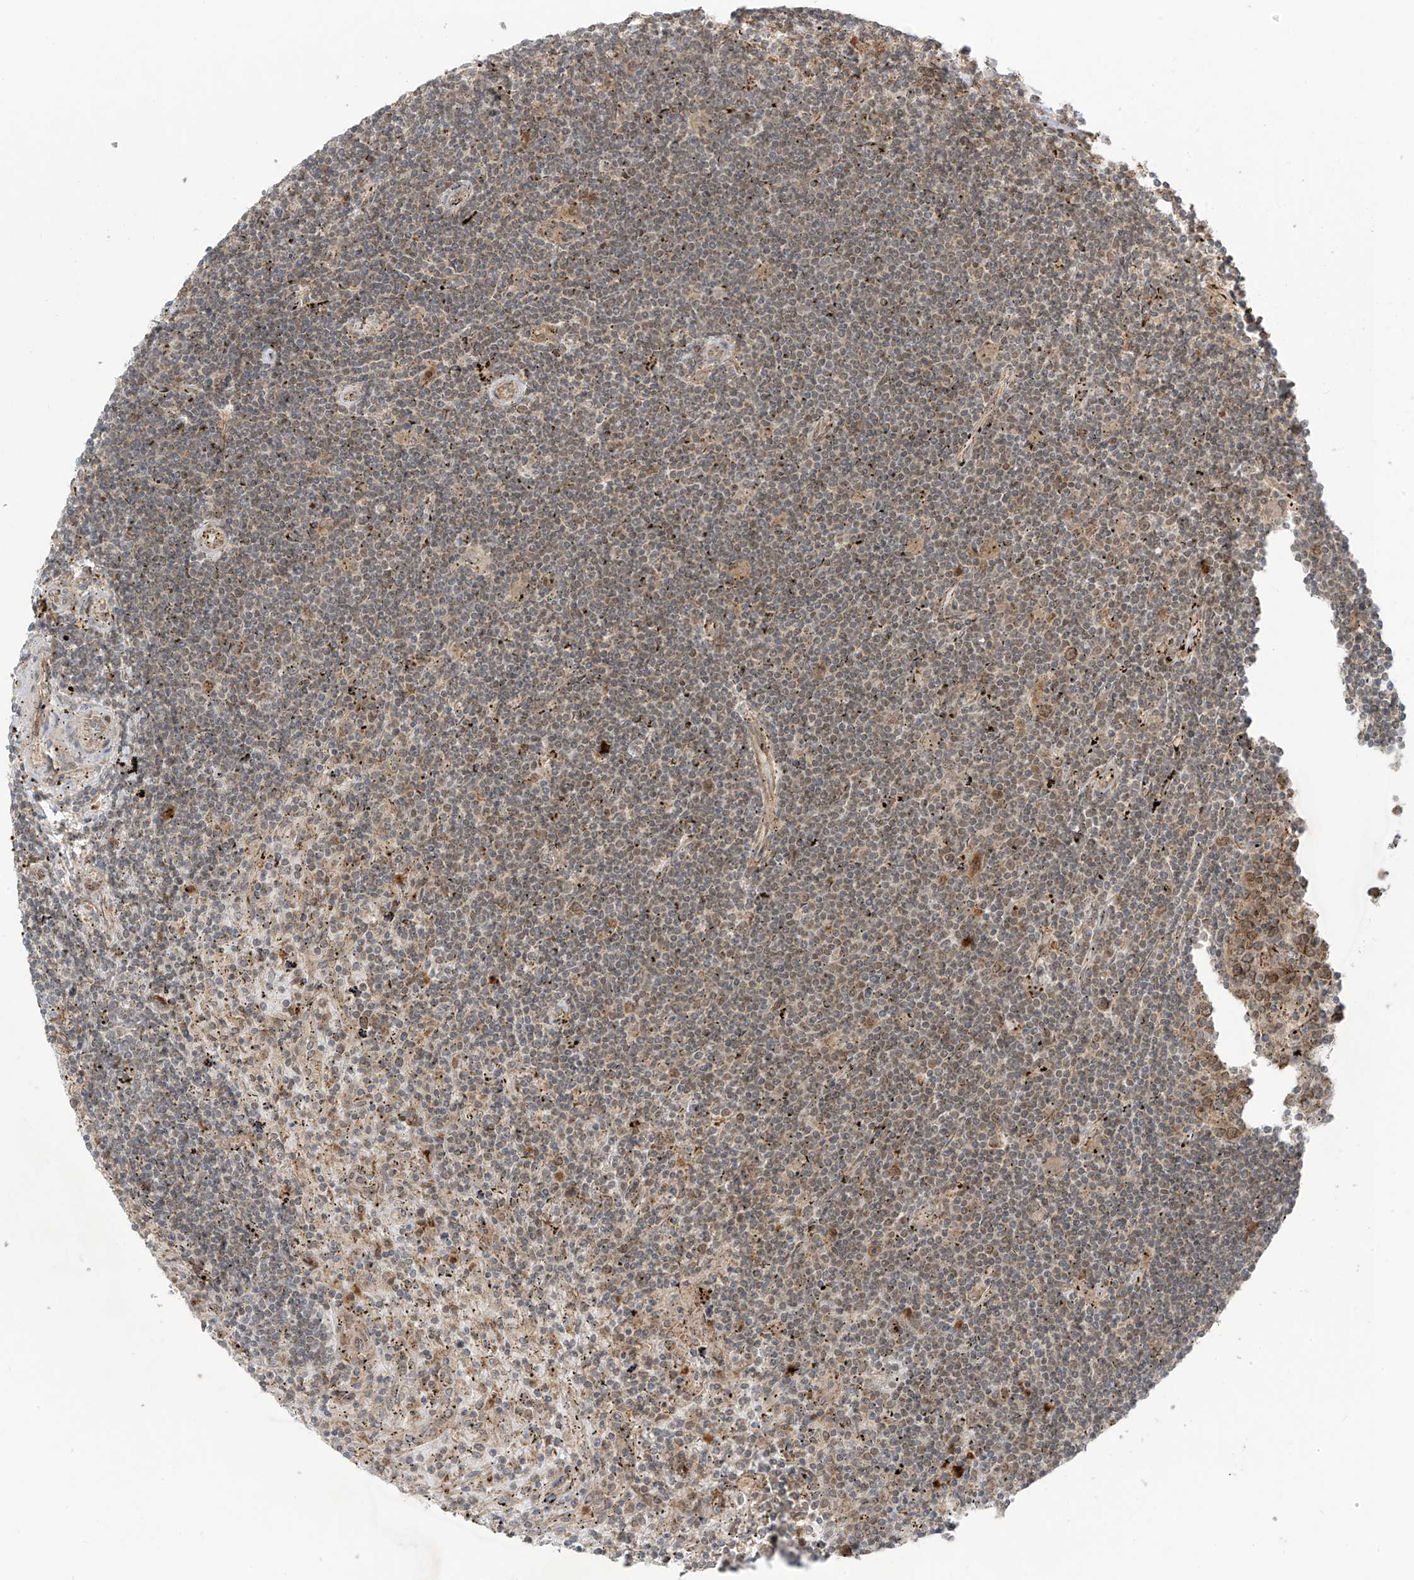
{"staining": {"intensity": "moderate", "quantity": "<25%", "location": "cytoplasmic/membranous"}, "tissue": "lymphoma", "cell_type": "Tumor cells", "image_type": "cancer", "snomed": [{"axis": "morphology", "description": "Malignant lymphoma, non-Hodgkin's type, Low grade"}, {"axis": "topography", "description": "Spleen"}], "caption": "Immunohistochemical staining of low-grade malignant lymphoma, non-Hodgkin's type demonstrates low levels of moderate cytoplasmic/membranous protein expression in about <25% of tumor cells.", "gene": "PDE11A", "patient": {"sex": "male", "age": 76}}